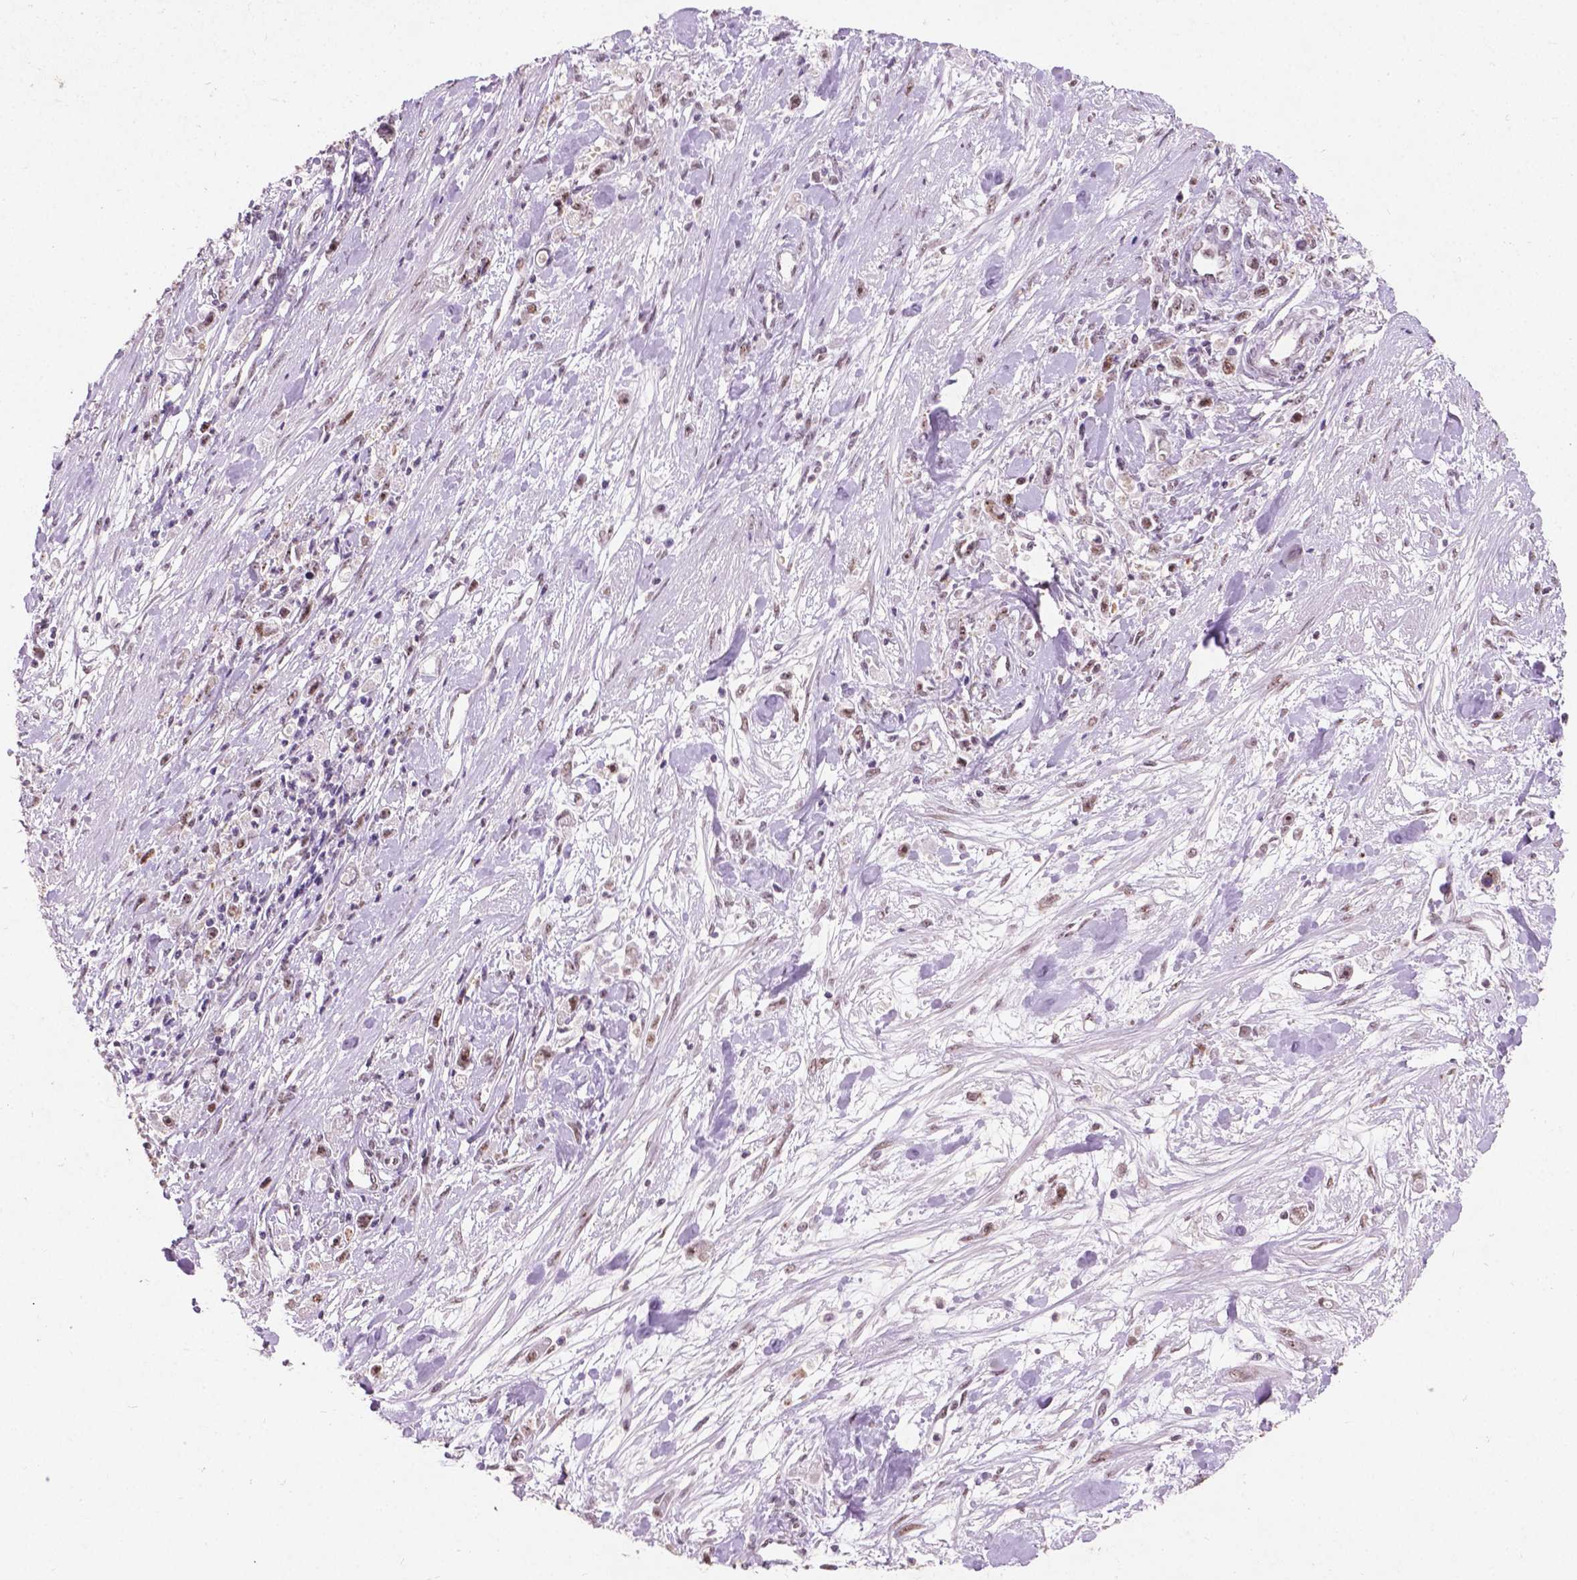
{"staining": {"intensity": "weak", "quantity": "25%-75%", "location": "nuclear"}, "tissue": "stomach cancer", "cell_type": "Tumor cells", "image_type": "cancer", "snomed": [{"axis": "morphology", "description": "Adenocarcinoma, NOS"}, {"axis": "topography", "description": "Stomach"}], "caption": "This histopathology image demonstrates immunohistochemistry (IHC) staining of stomach adenocarcinoma, with low weak nuclear staining in approximately 25%-75% of tumor cells.", "gene": "COIL", "patient": {"sex": "female", "age": 59}}